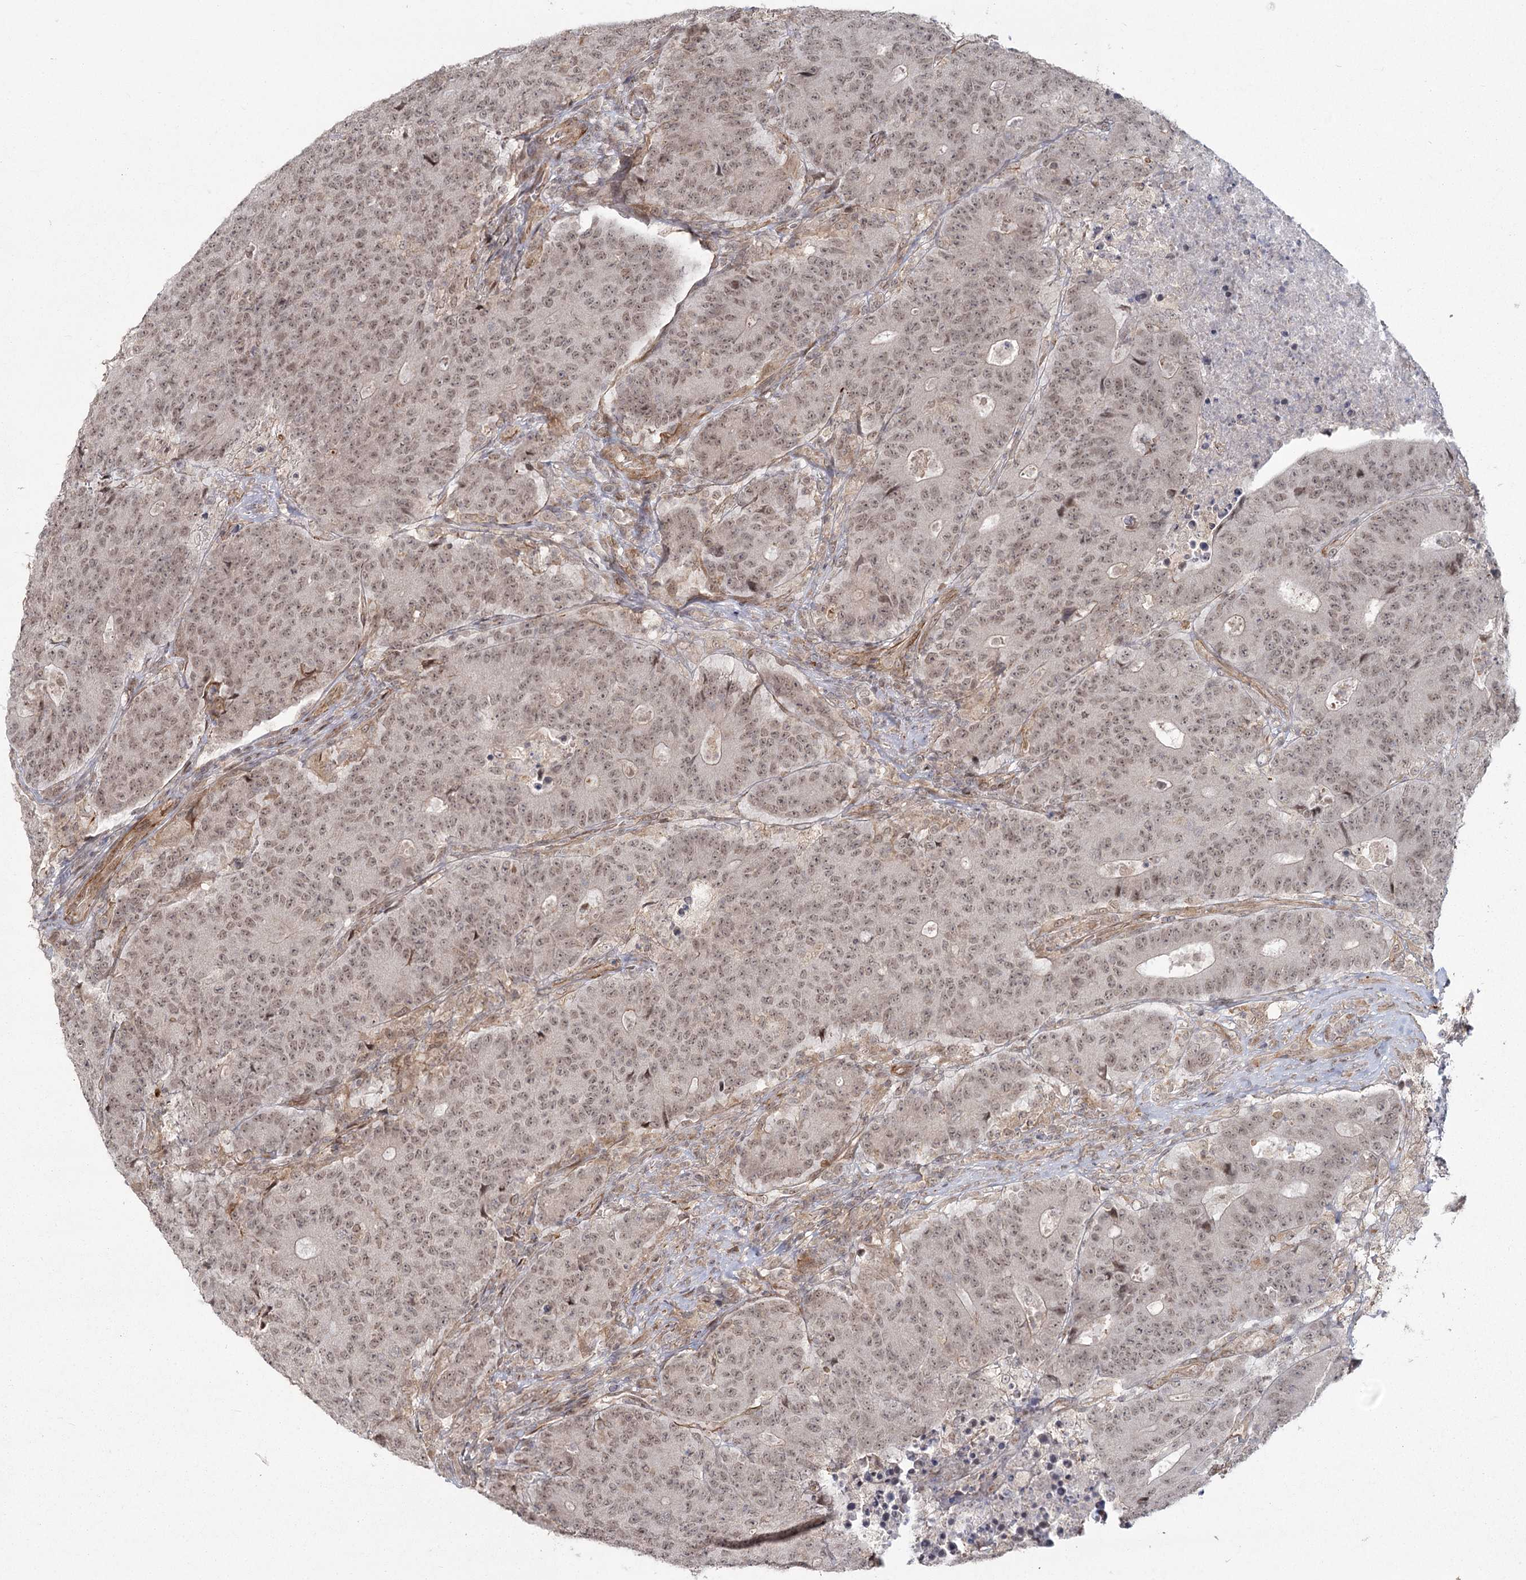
{"staining": {"intensity": "moderate", "quantity": ">75%", "location": "nuclear"}, "tissue": "colorectal cancer", "cell_type": "Tumor cells", "image_type": "cancer", "snomed": [{"axis": "morphology", "description": "Adenocarcinoma, NOS"}, {"axis": "topography", "description": "Colon"}], "caption": "Immunohistochemistry image of neoplastic tissue: colorectal cancer (adenocarcinoma) stained using immunohistochemistry shows medium levels of moderate protein expression localized specifically in the nuclear of tumor cells, appearing as a nuclear brown color.", "gene": "AP2M1", "patient": {"sex": "female", "age": 75}}